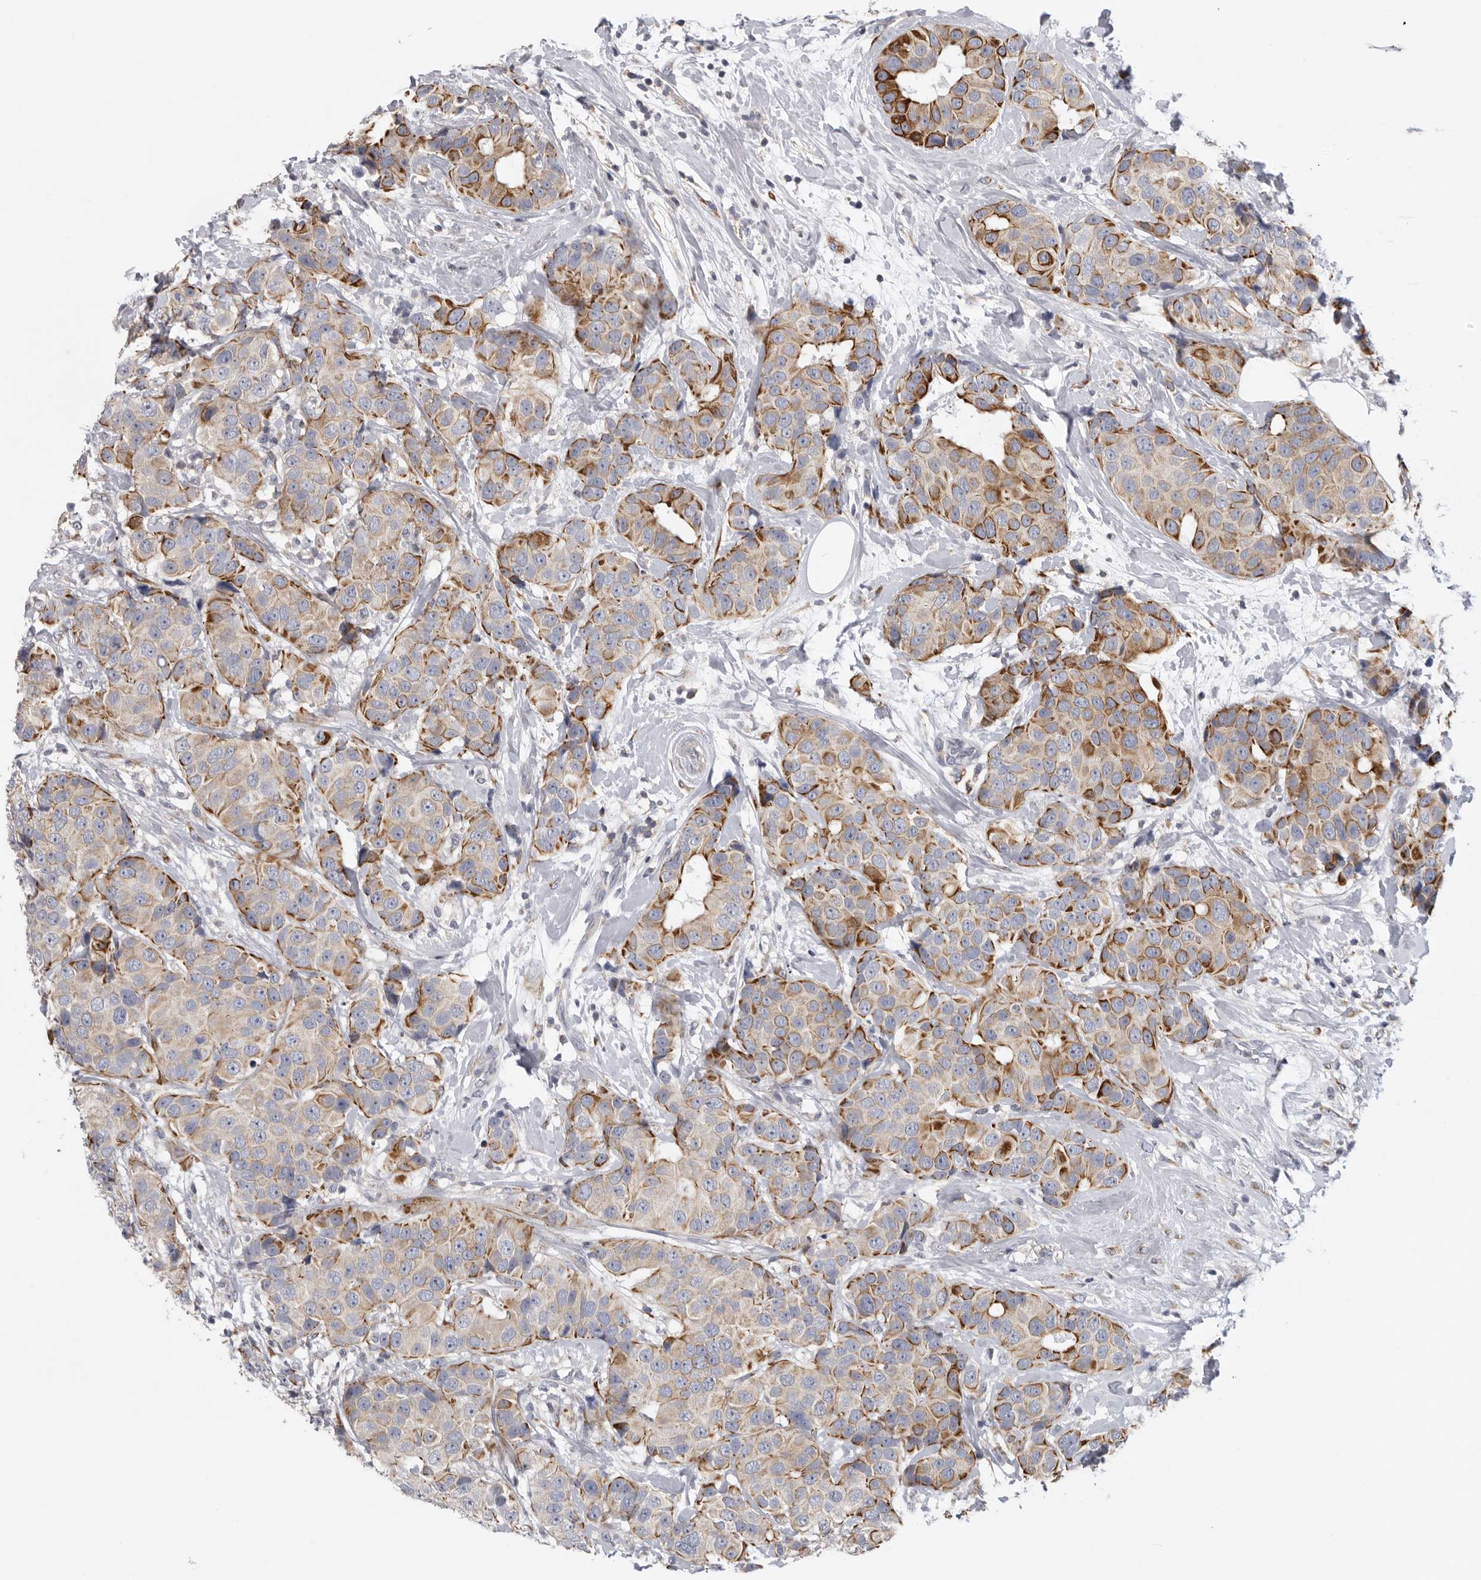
{"staining": {"intensity": "moderate", "quantity": "25%-75%", "location": "cytoplasmic/membranous"}, "tissue": "breast cancer", "cell_type": "Tumor cells", "image_type": "cancer", "snomed": [{"axis": "morphology", "description": "Normal tissue, NOS"}, {"axis": "morphology", "description": "Duct carcinoma"}, {"axis": "topography", "description": "Breast"}], "caption": "A brown stain labels moderate cytoplasmic/membranous positivity of a protein in breast invasive ductal carcinoma tumor cells.", "gene": "USP24", "patient": {"sex": "female", "age": 39}}